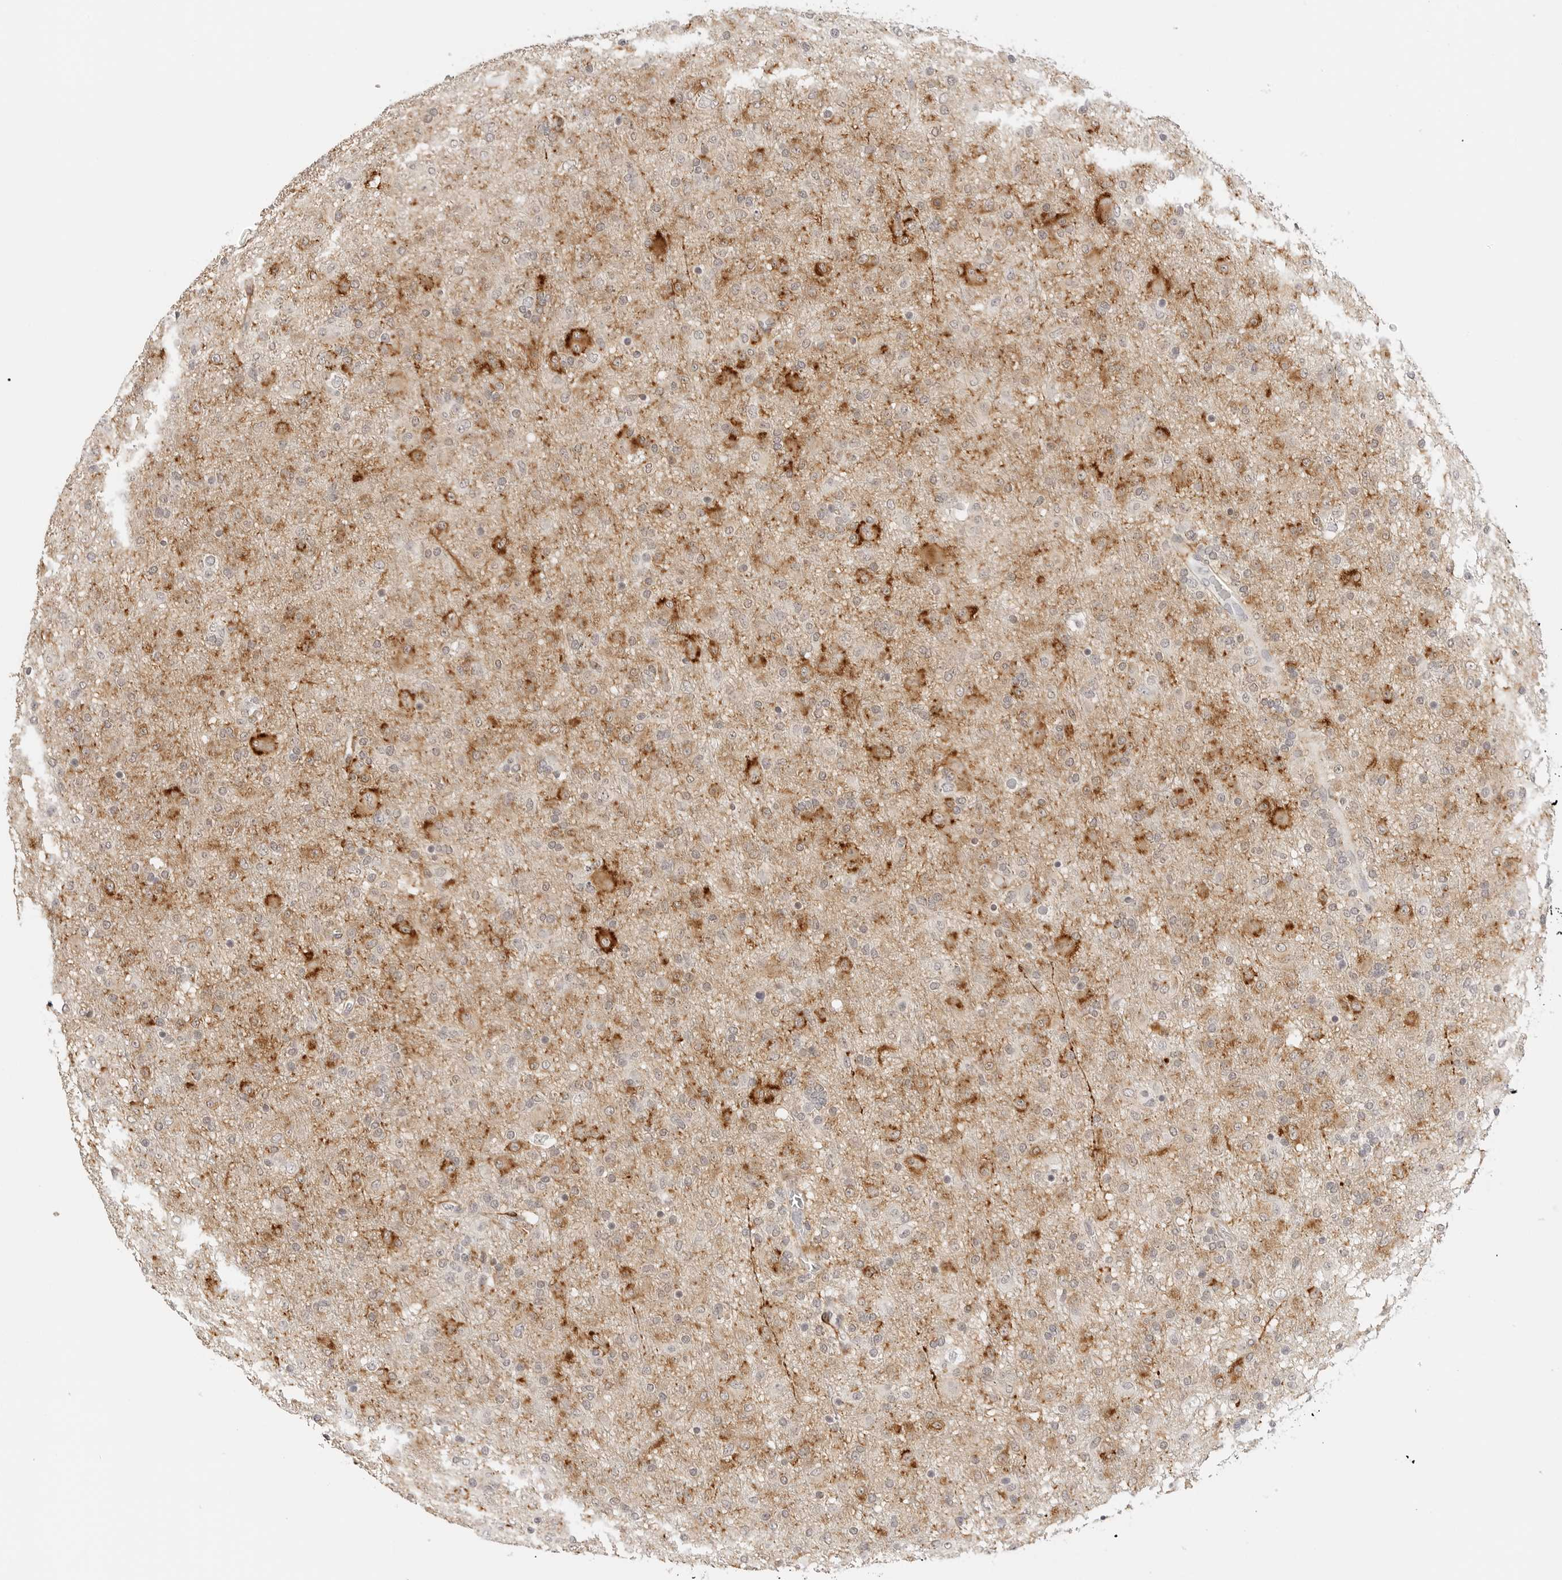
{"staining": {"intensity": "moderate", "quantity": "<25%", "location": "cytoplasmic/membranous"}, "tissue": "glioma", "cell_type": "Tumor cells", "image_type": "cancer", "snomed": [{"axis": "morphology", "description": "Glioma, malignant, Low grade"}, {"axis": "topography", "description": "Brain"}], "caption": "An immunohistochemistry photomicrograph of tumor tissue is shown. Protein staining in brown labels moderate cytoplasmic/membranous positivity in glioma within tumor cells. (IHC, brightfield microscopy, high magnification).", "gene": "PCDH19", "patient": {"sex": "male", "age": 65}}